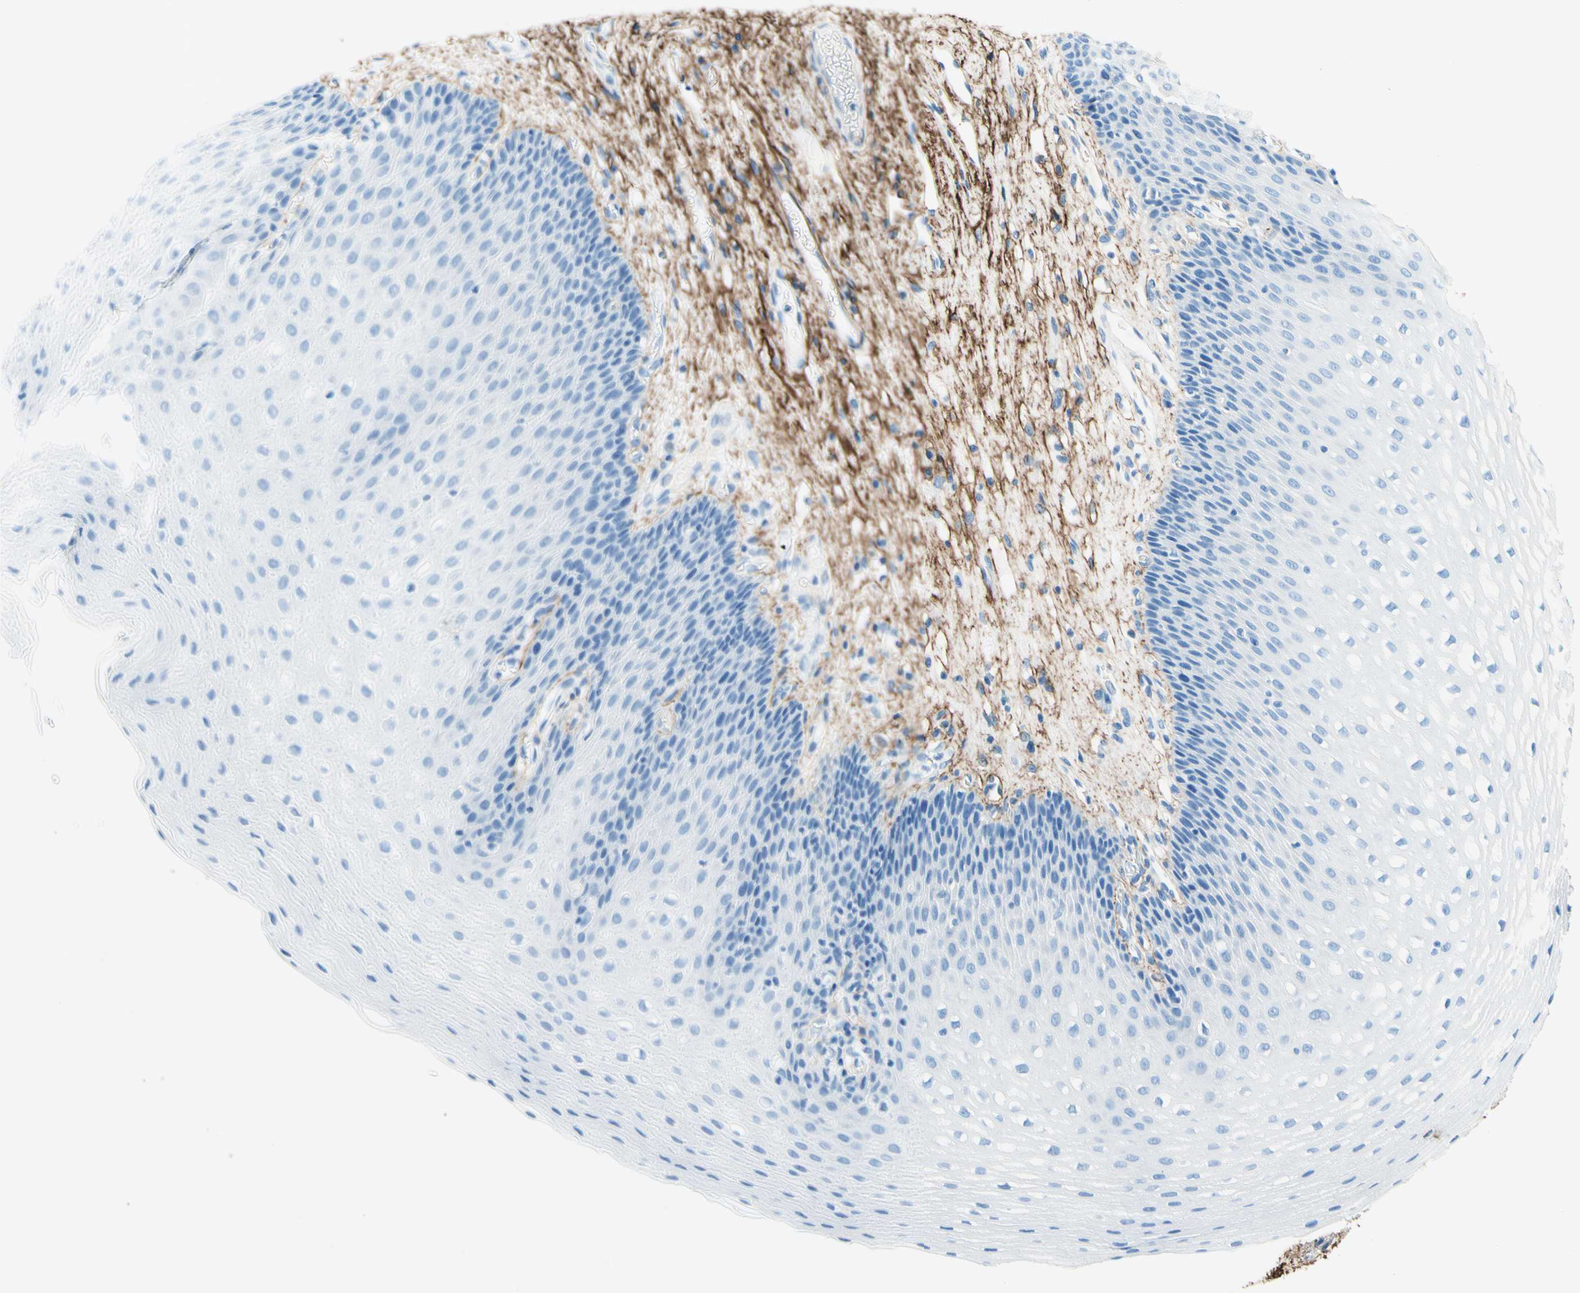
{"staining": {"intensity": "negative", "quantity": "none", "location": "none"}, "tissue": "esophagus", "cell_type": "Squamous epithelial cells", "image_type": "normal", "snomed": [{"axis": "morphology", "description": "Normal tissue, NOS"}, {"axis": "topography", "description": "Esophagus"}], "caption": "A histopathology image of human esophagus is negative for staining in squamous epithelial cells. The staining is performed using DAB brown chromogen with nuclei counter-stained in using hematoxylin.", "gene": "MFAP5", "patient": {"sex": "male", "age": 48}}